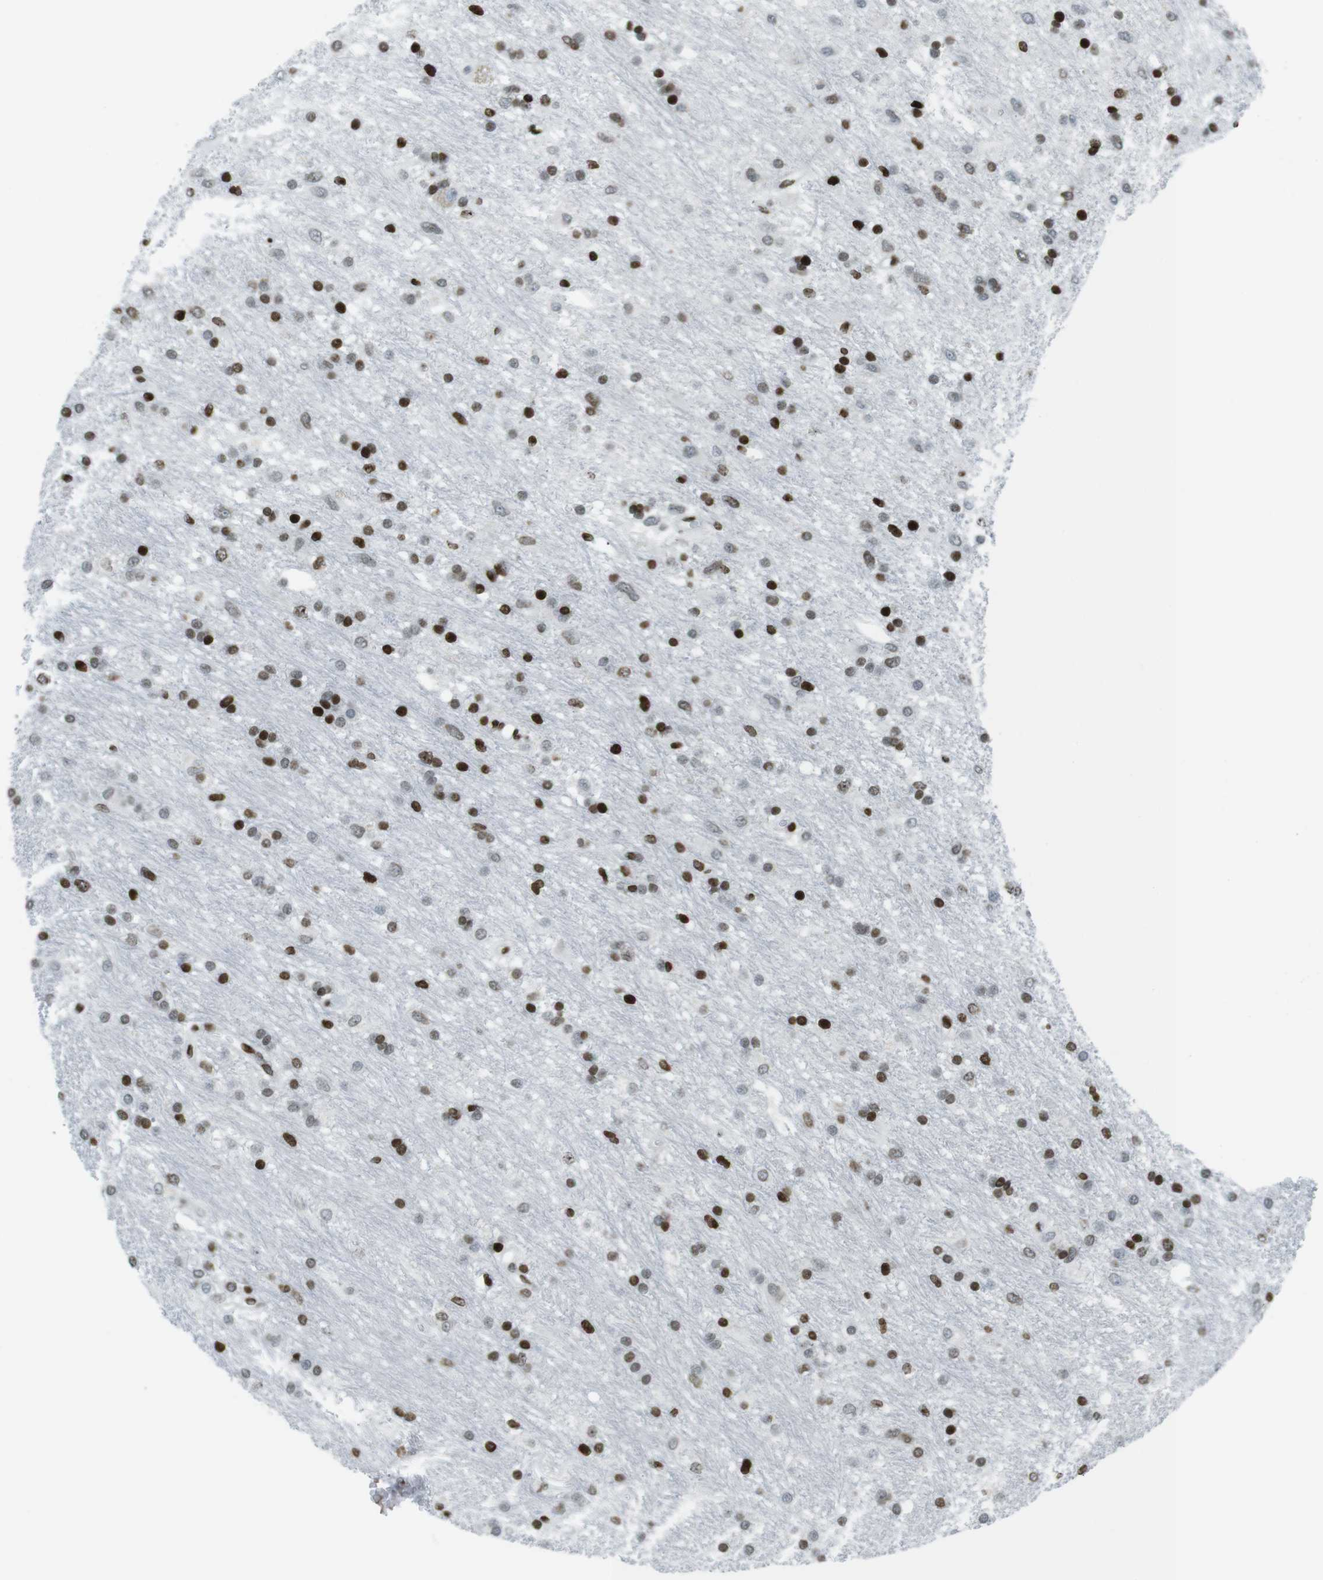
{"staining": {"intensity": "strong", "quantity": "25%-75%", "location": "nuclear"}, "tissue": "glioma", "cell_type": "Tumor cells", "image_type": "cancer", "snomed": [{"axis": "morphology", "description": "Glioma, malignant, Low grade"}, {"axis": "topography", "description": "Brain"}], "caption": "Immunohistochemical staining of human glioma demonstrates high levels of strong nuclear protein expression in about 25%-75% of tumor cells.", "gene": "H2AC8", "patient": {"sex": "male", "age": 77}}